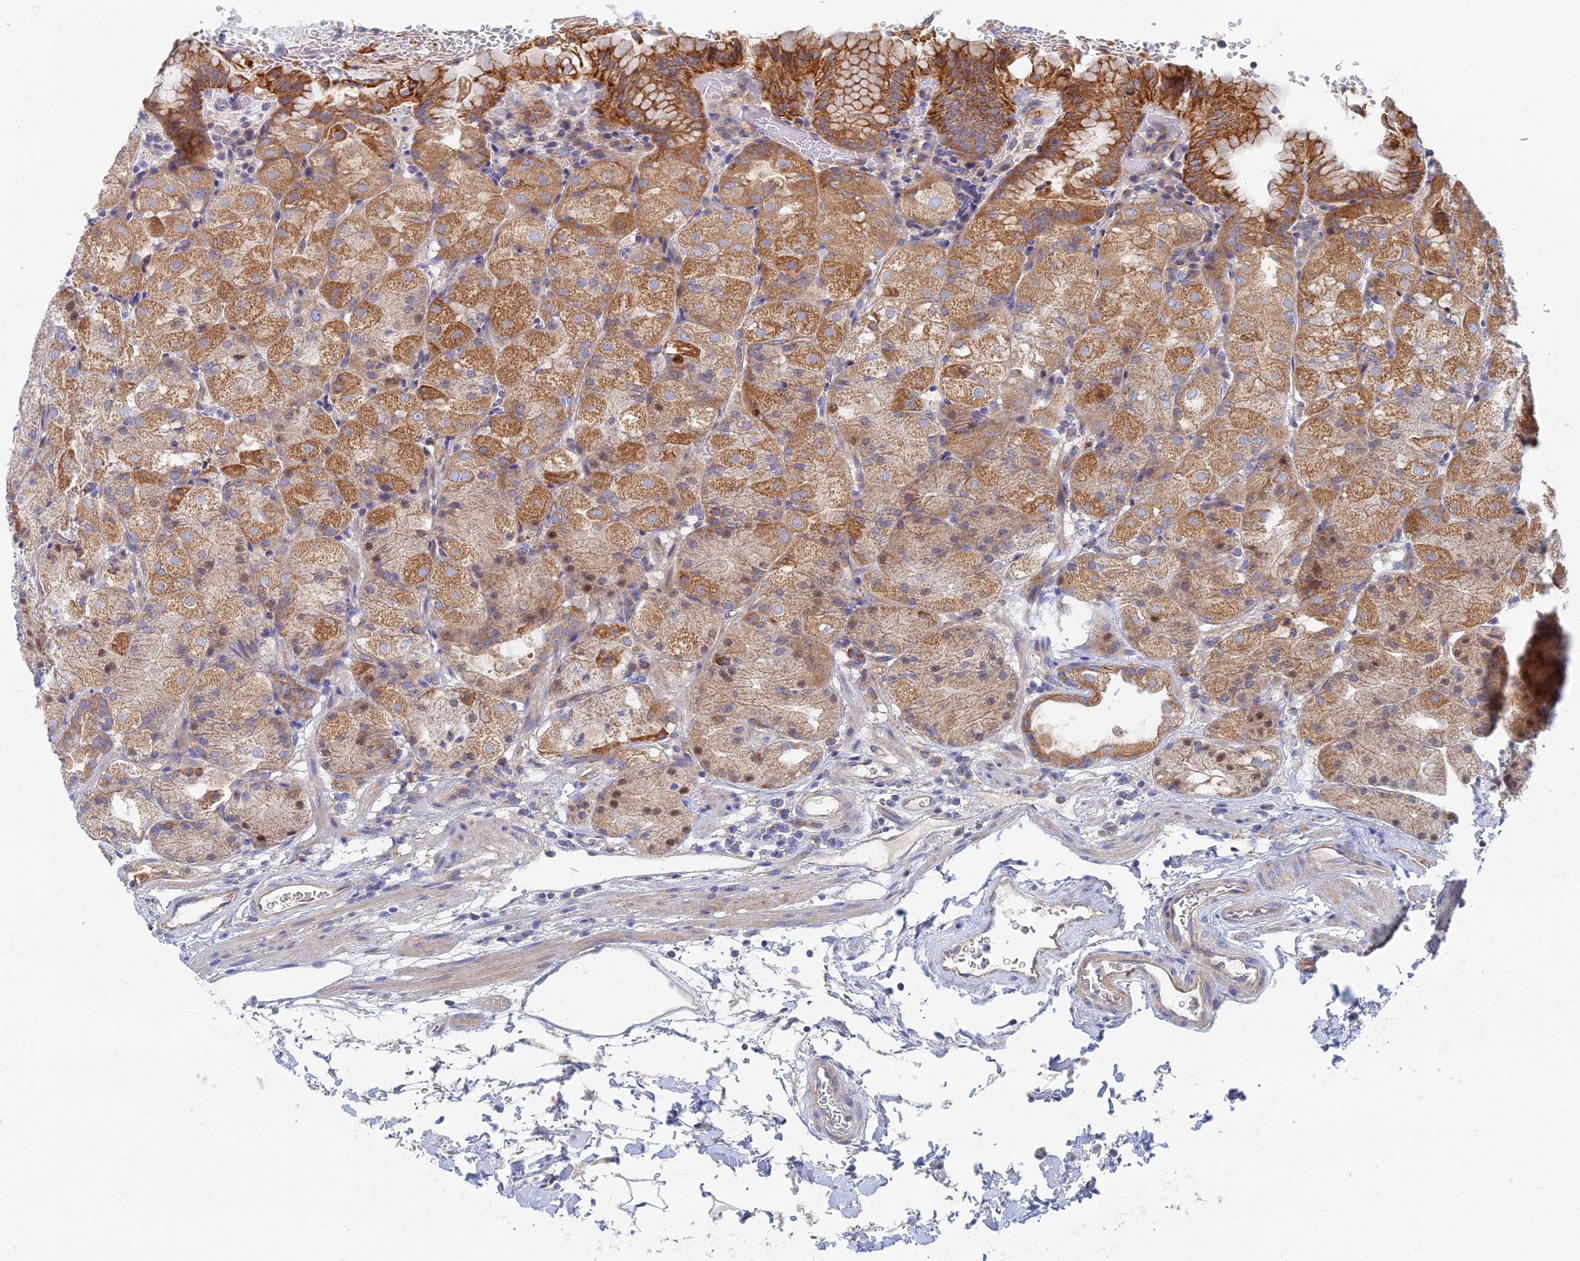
{"staining": {"intensity": "moderate", "quantity": ">75%", "location": "cytoplasmic/membranous,nuclear"}, "tissue": "stomach", "cell_type": "Glandular cells", "image_type": "normal", "snomed": [{"axis": "morphology", "description": "Normal tissue, NOS"}, {"axis": "topography", "description": "Stomach, upper"}, {"axis": "topography", "description": "Stomach, lower"}], "caption": "Unremarkable stomach was stained to show a protein in brown. There is medium levels of moderate cytoplasmic/membranous,nuclear positivity in approximately >75% of glandular cells.", "gene": "TMEM44", "patient": {"sex": "male", "age": 62}}